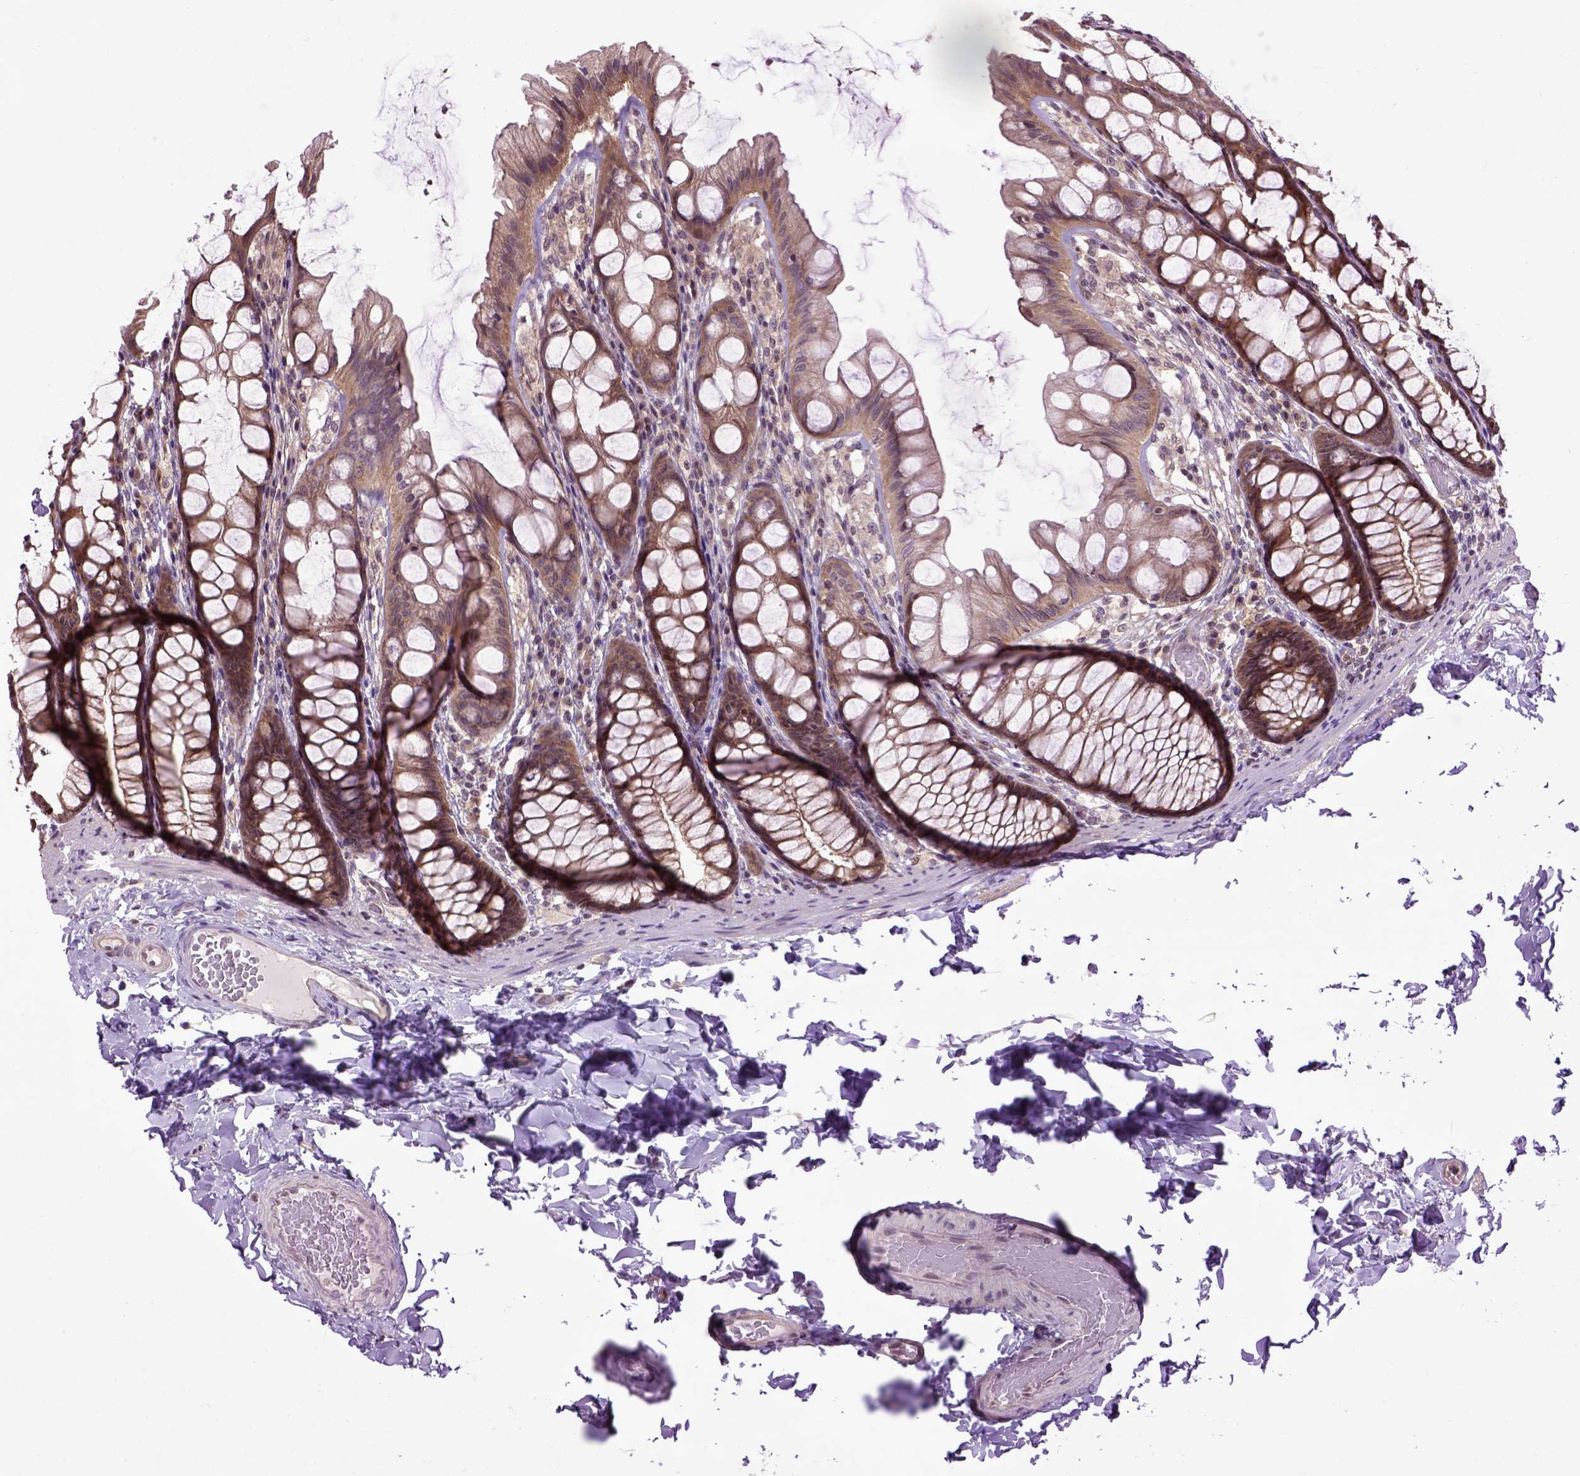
{"staining": {"intensity": "weak", "quantity": ">75%", "location": "cytoplasmic/membranous"}, "tissue": "colon", "cell_type": "Endothelial cells", "image_type": "normal", "snomed": [{"axis": "morphology", "description": "Normal tissue, NOS"}, {"axis": "topography", "description": "Colon"}], "caption": "Endothelial cells exhibit weak cytoplasmic/membranous staining in about >75% of cells in benign colon.", "gene": "WDR48", "patient": {"sex": "male", "age": 47}}